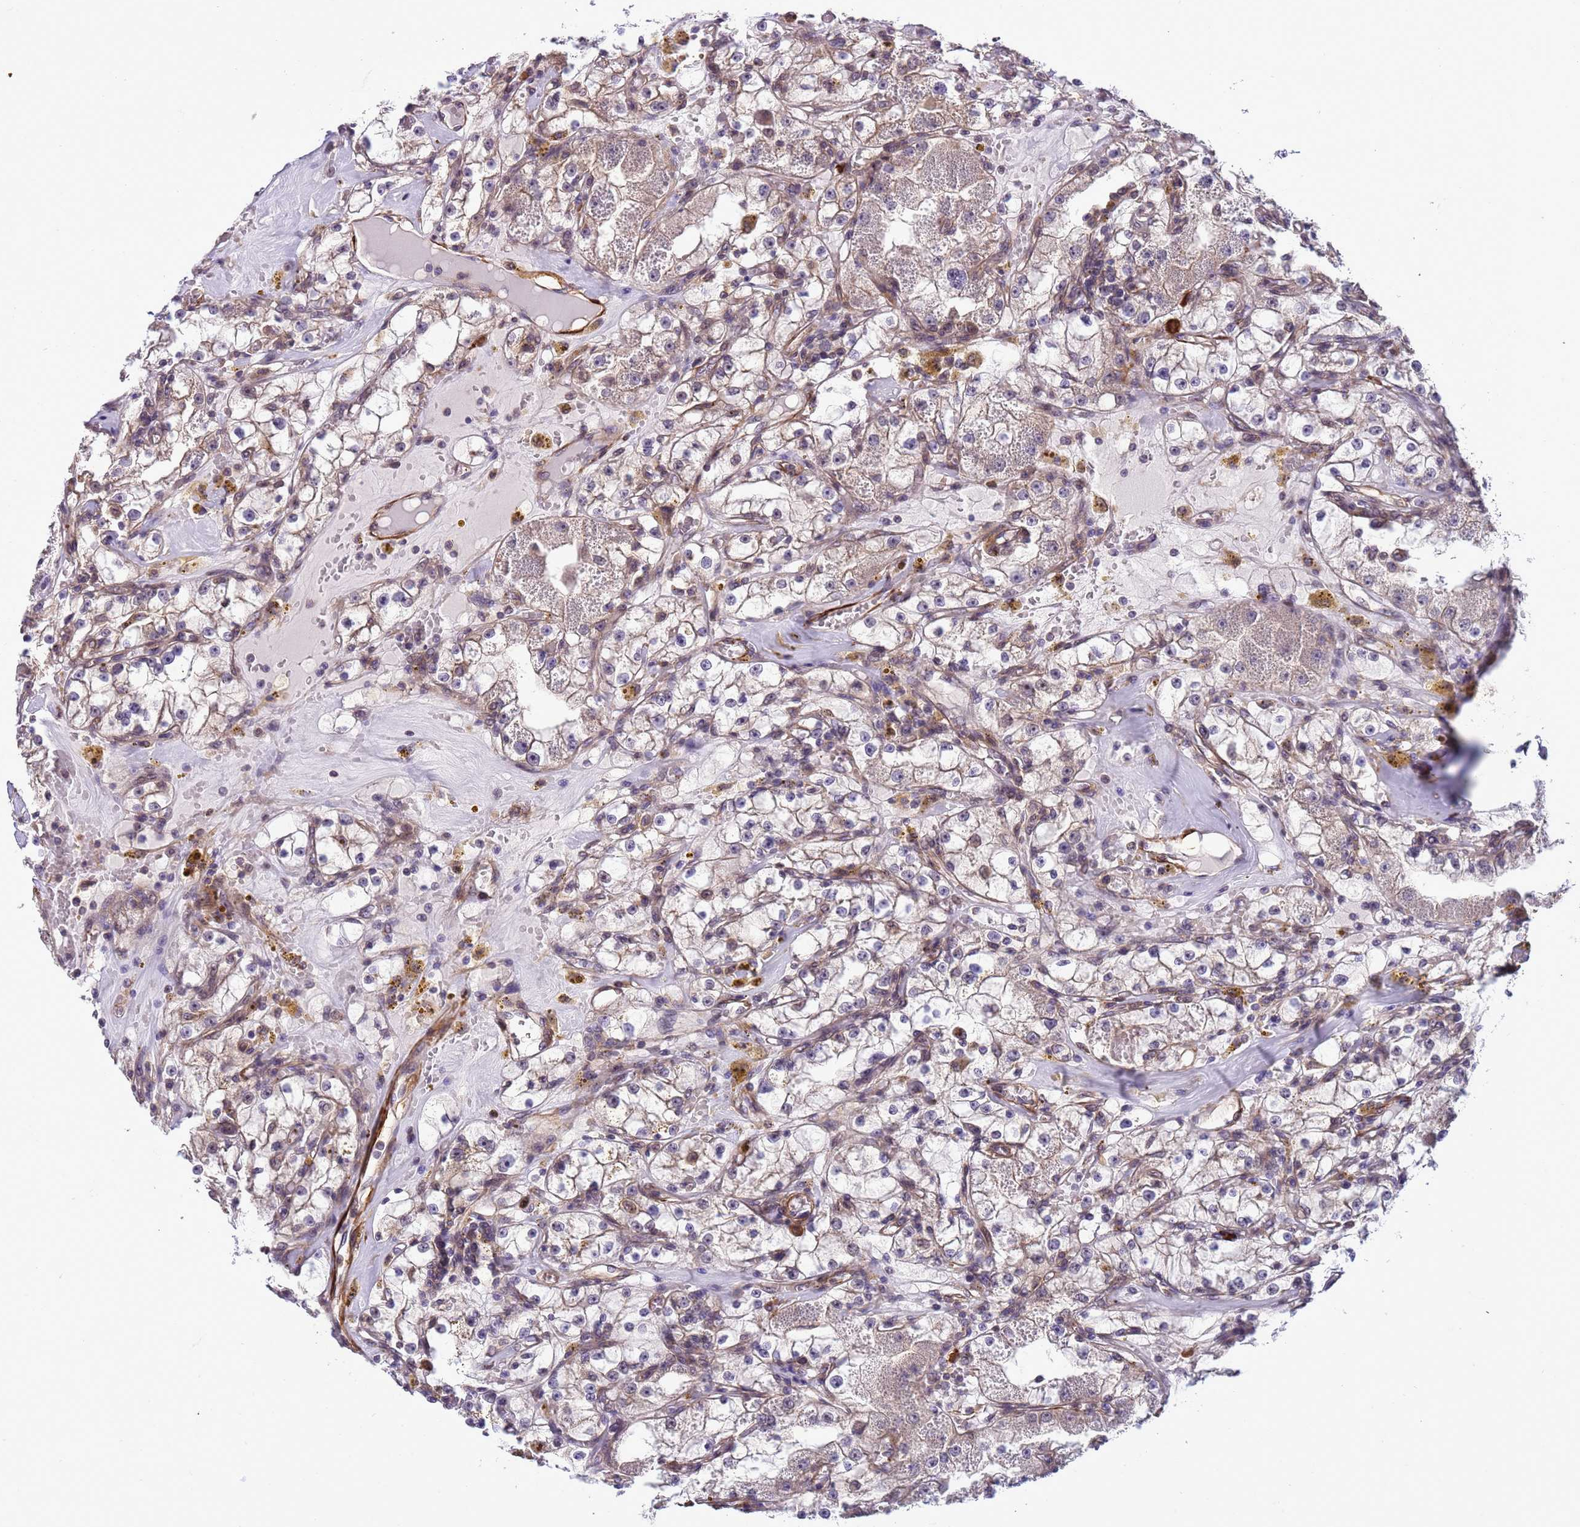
{"staining": {"intensity": "weak", "quantity": "<25%", "location": "cytoplasmic/membranous"}, "tissue": "renal cancer", "cell_type": "Tumor cells", "image_type": "cancer", "snomed": [{"axis": "morphology", "description": "Adenocarcinoma, NOS"}, {"axis": "topography", "description": "Kidney"}], "caption": "Tumor cells show no significant protein staining in adenocarcinoma (renal). (Stains: DAB (3,3'-diaminobenzidine) immunohistochemistry (IHC) with hematoxylin counter stain, Microscopy: brightfield microscopy at high magnification).", "gene": "GEN1", "patient": {"sex": "male", "age": 56}}